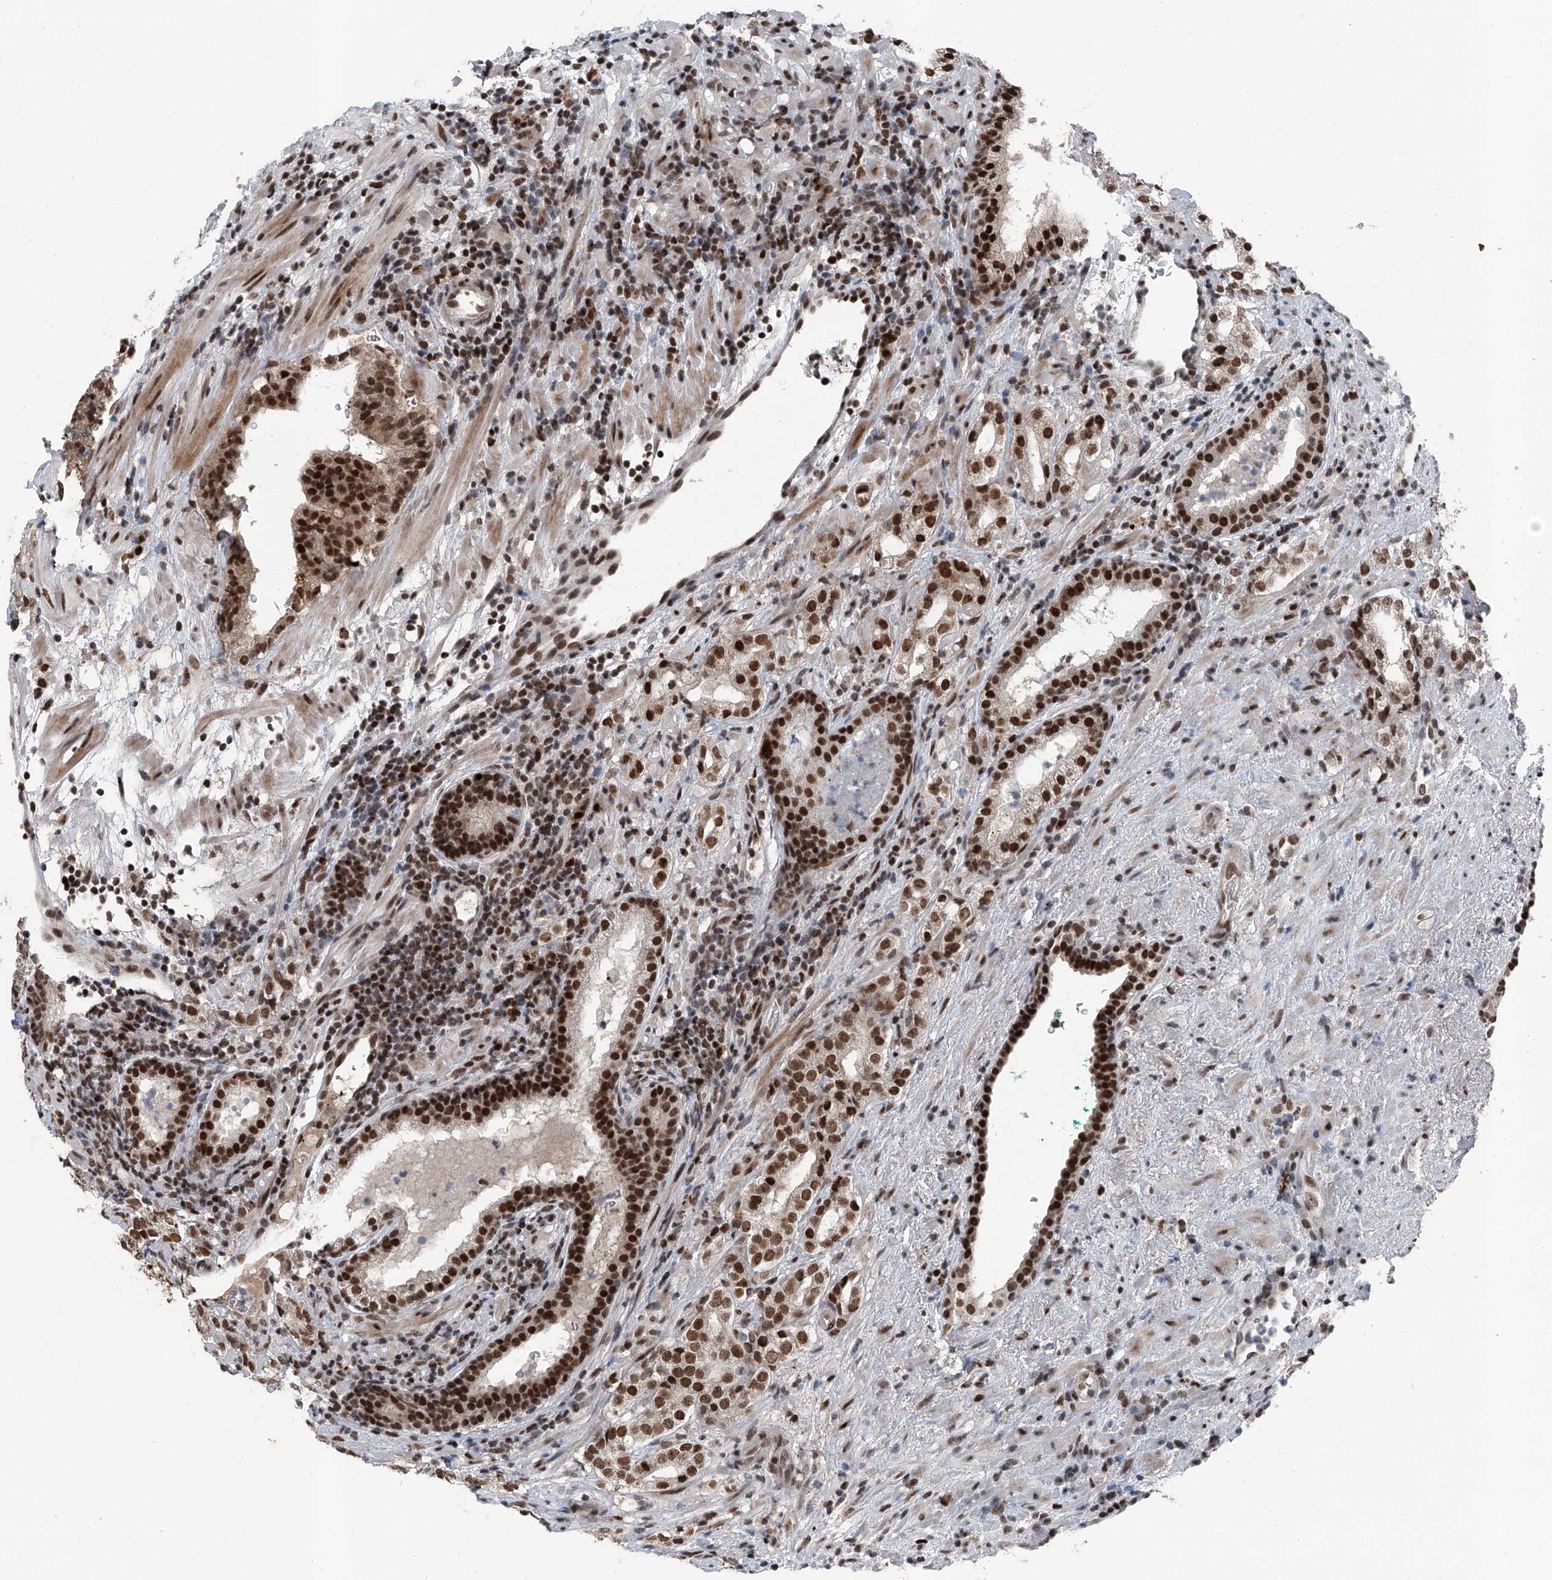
{"staining": {"intensity": "moderate", "quantity": ">75%", "location": "nuclear"}, "tissue": "prostate cancer", "cell_type": "Tumor cells", "image_type": "cancer", "snomed": [{"axis": "morphology", "description": "Adenocarcinoma, High grade"}, {"axis": "topography", "description": "Prostate"}], "caption": "Adenocarcinoma (high-grade) (prostate) tissue displays moderate nuclear expression in approximately >75% of tumor cells, visualized by immunohistochemistry. Using DAB (brown) and hematoxylin (blue) stains, captured at high magnification using brightfield microscopy.", "gene": "BMI1", "patient": {"sex": "male", "age": 64}}